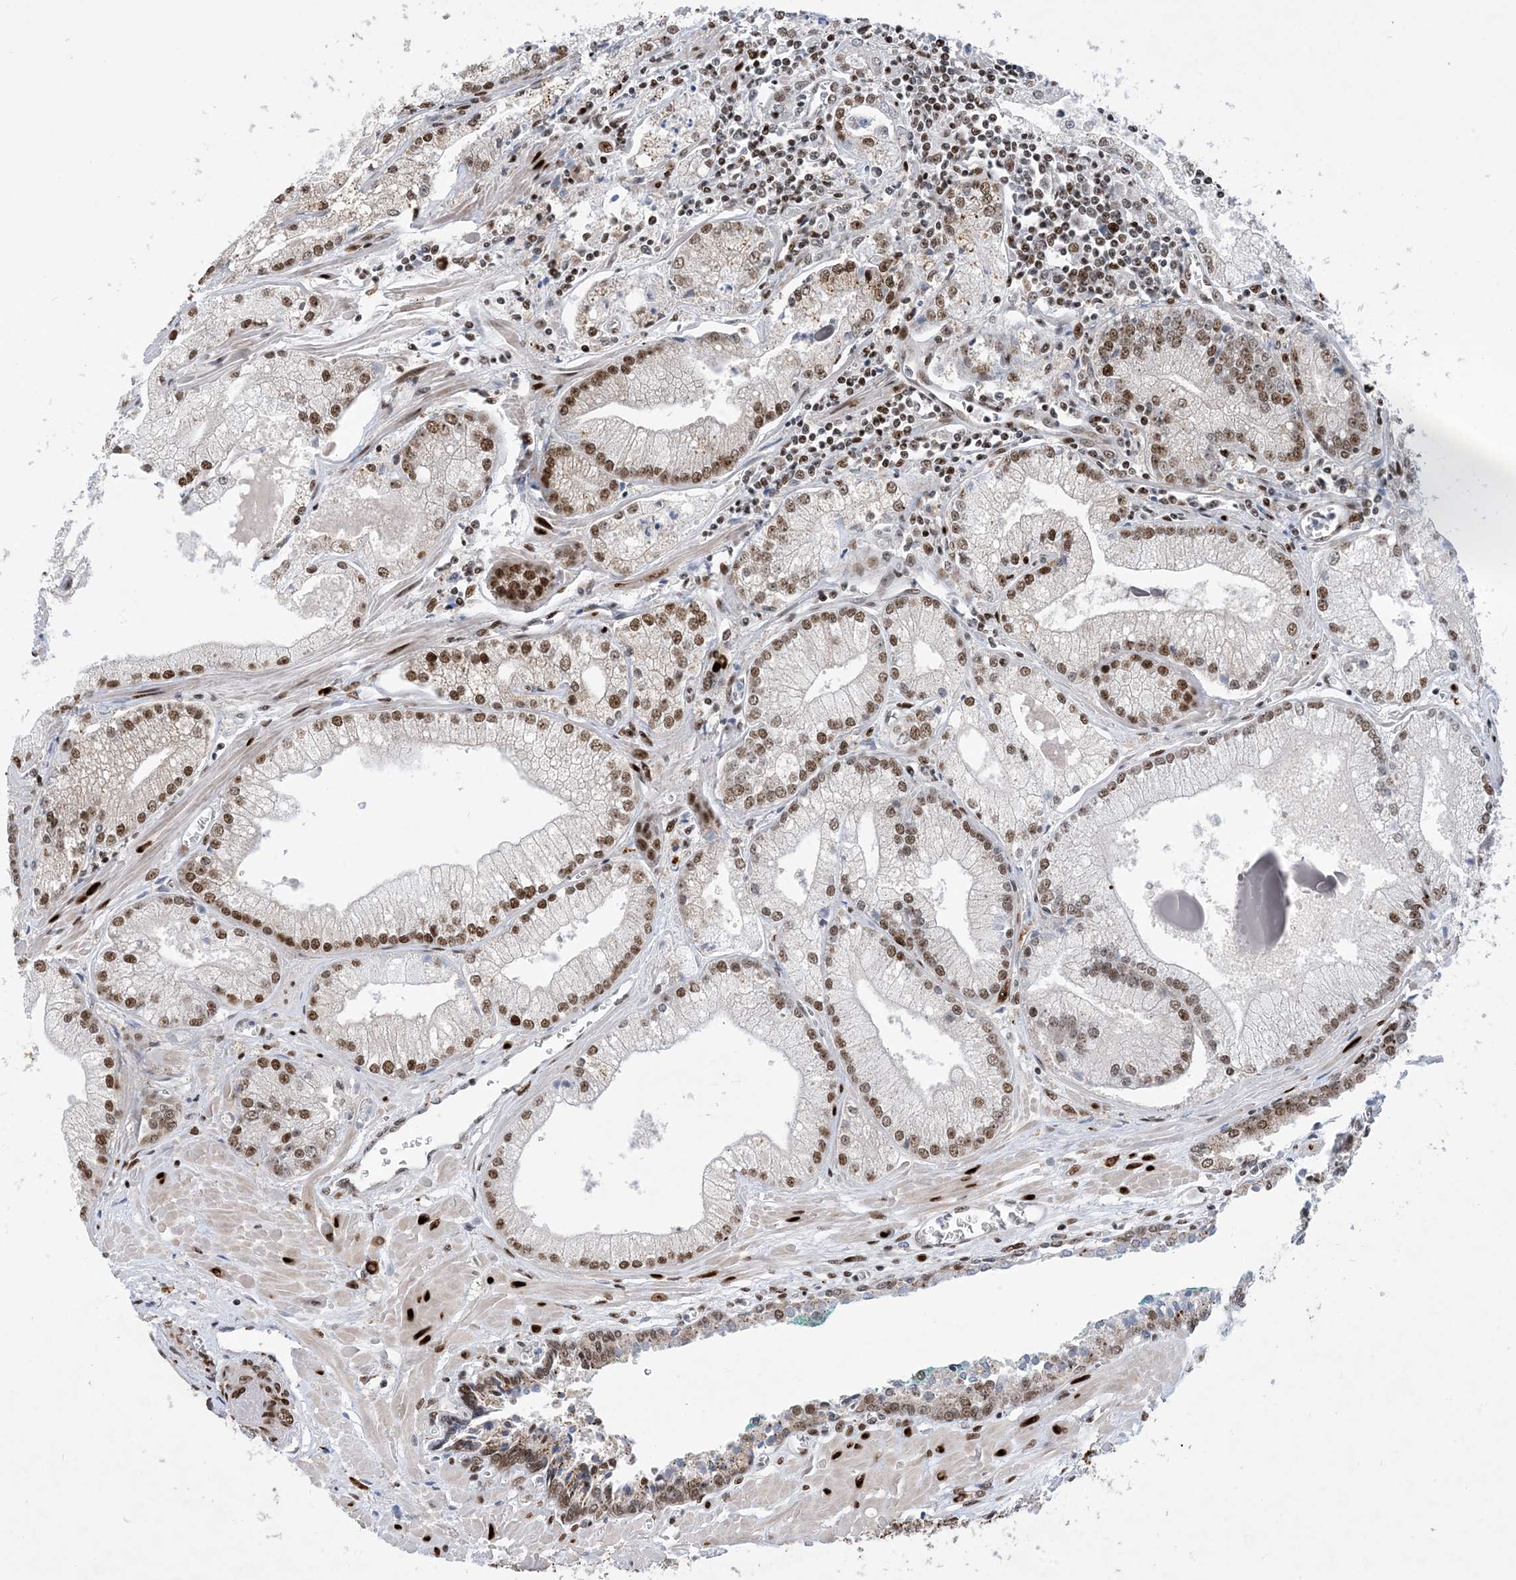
{"staining": {"intensity": "moderate", "quantity": ">75%", "location": "nuclear"}, "tissue": "prostate cancer", "cell_type": "Tumor cells", "image_type": "cancer", "snomed": [{"axis": "morphology", "description": "Adenocarcinoma, Low grade"}, {"axis": "topography", "description": "Prostate"}], "caption": "The histopathology image demonstrates staining of low-grade adenocarcinoma (prostate), revealing moderate nuclear protein staining (brown color) within tumor cells. The staining was performed using DAB (3,3'-diaminobenzidine) to visualize the protein expression in brown, while the nuclei were stained in blue with hematoxylin (Magnification: 20x).", "gene": "TSPYL1", "patient": {"sex": "male", "age": 67}}